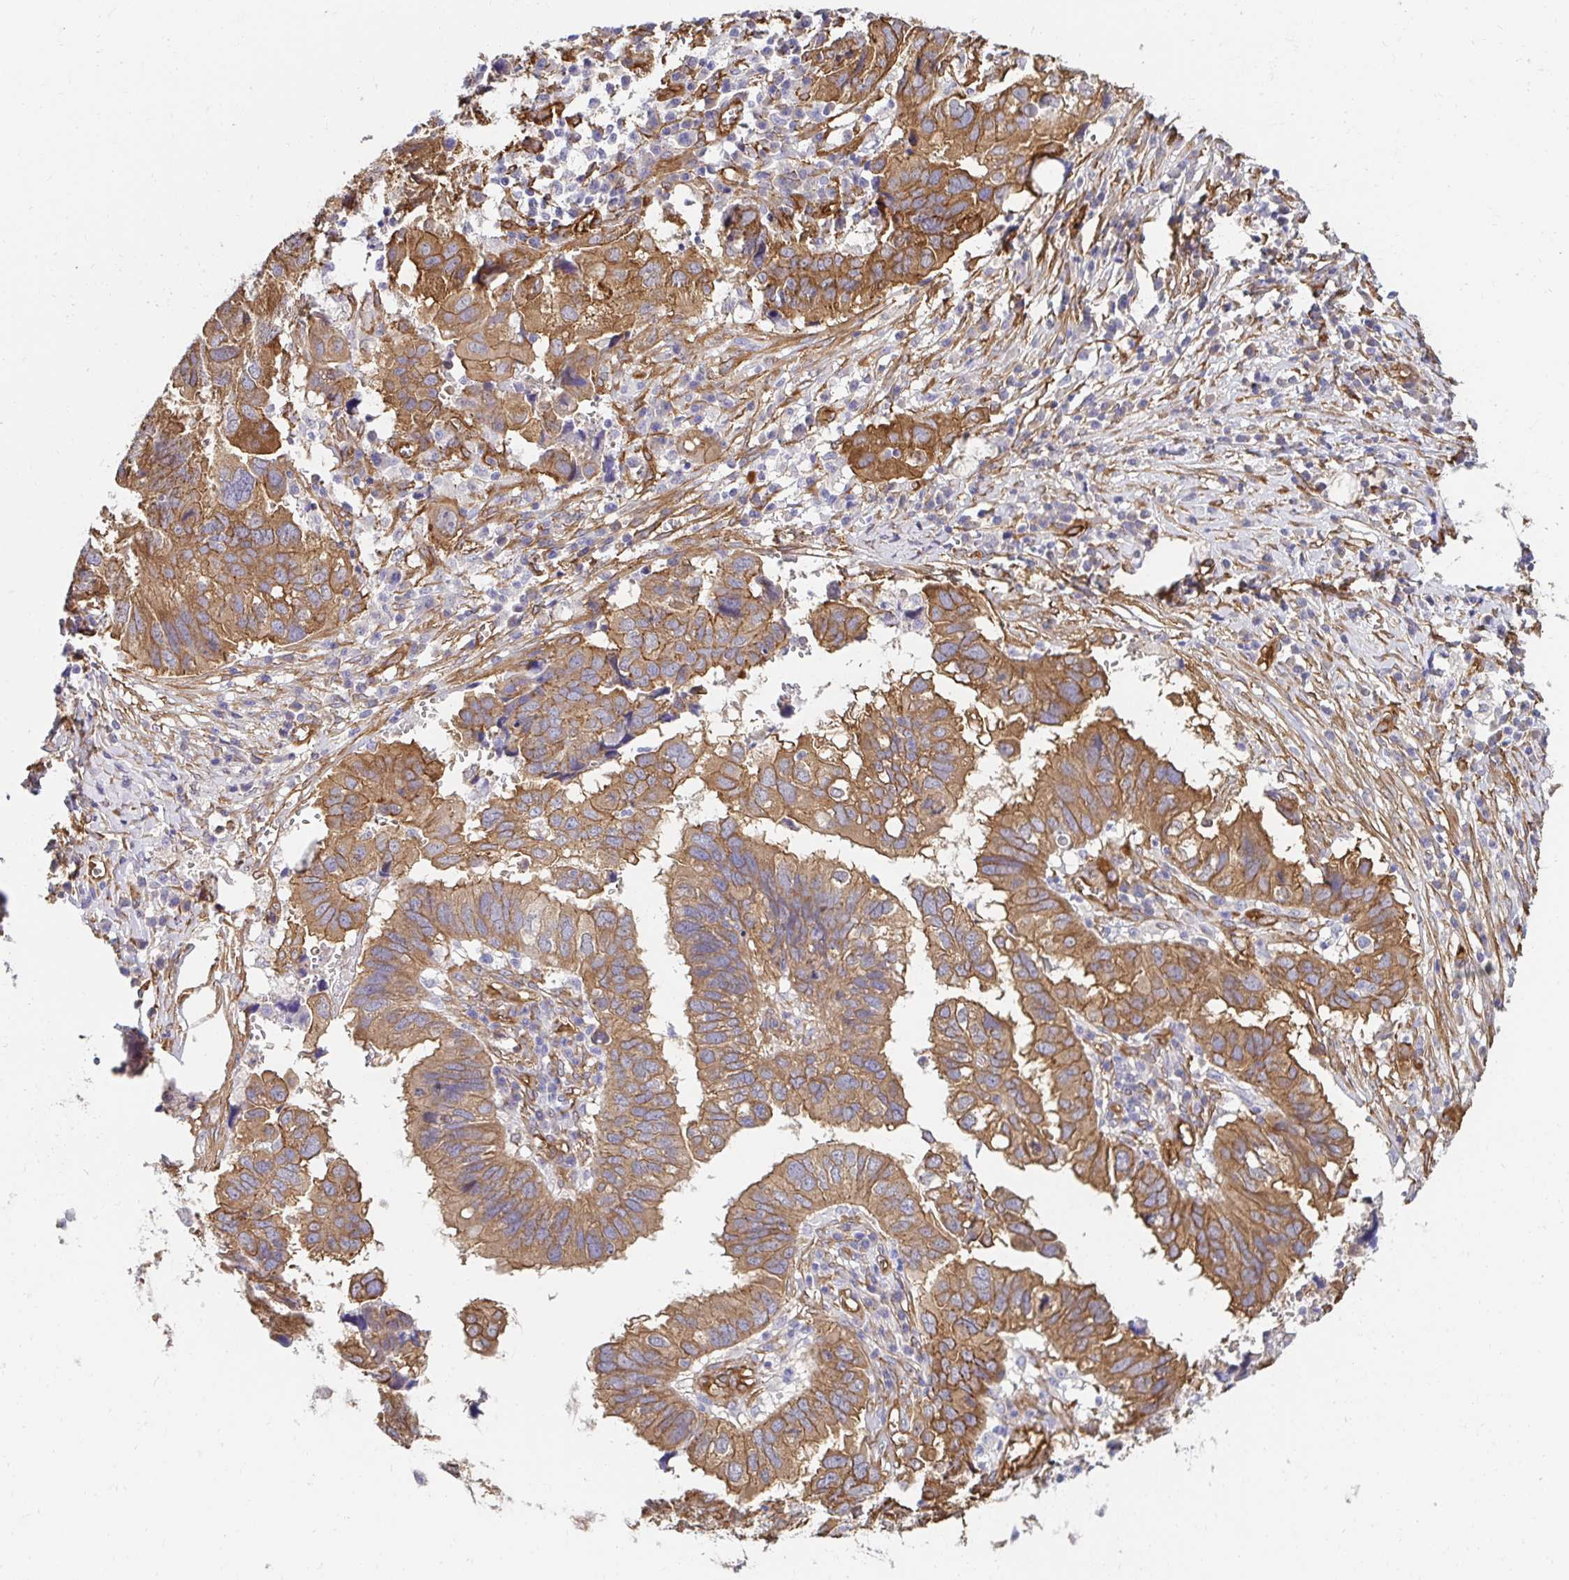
{"staining": {"intensity": "moderate", "quantity": ">75%", "location": "cytoplasmic/membranous"}, "tissue": "ovarian cancer", "cell_type": "Tumor cells", "image_type": "cancer", "snomed": [{"axis": "morphology", "description": "Cystadenocarcinoma, serous, NOS"}, {"axis": "topography", "description": "Ovary"}], "caption": "This photomicrograph displays ovarian cancer (serous cystadenocarcinoma) stained with IHC to label a protein in brown. The cytoplasmic/membranous of tumor cells show moderate positivity for the protein. Nuclei are counter-stained blue.", "gene": "CTTN", "patient": {"sex": "female", "age": 79}}